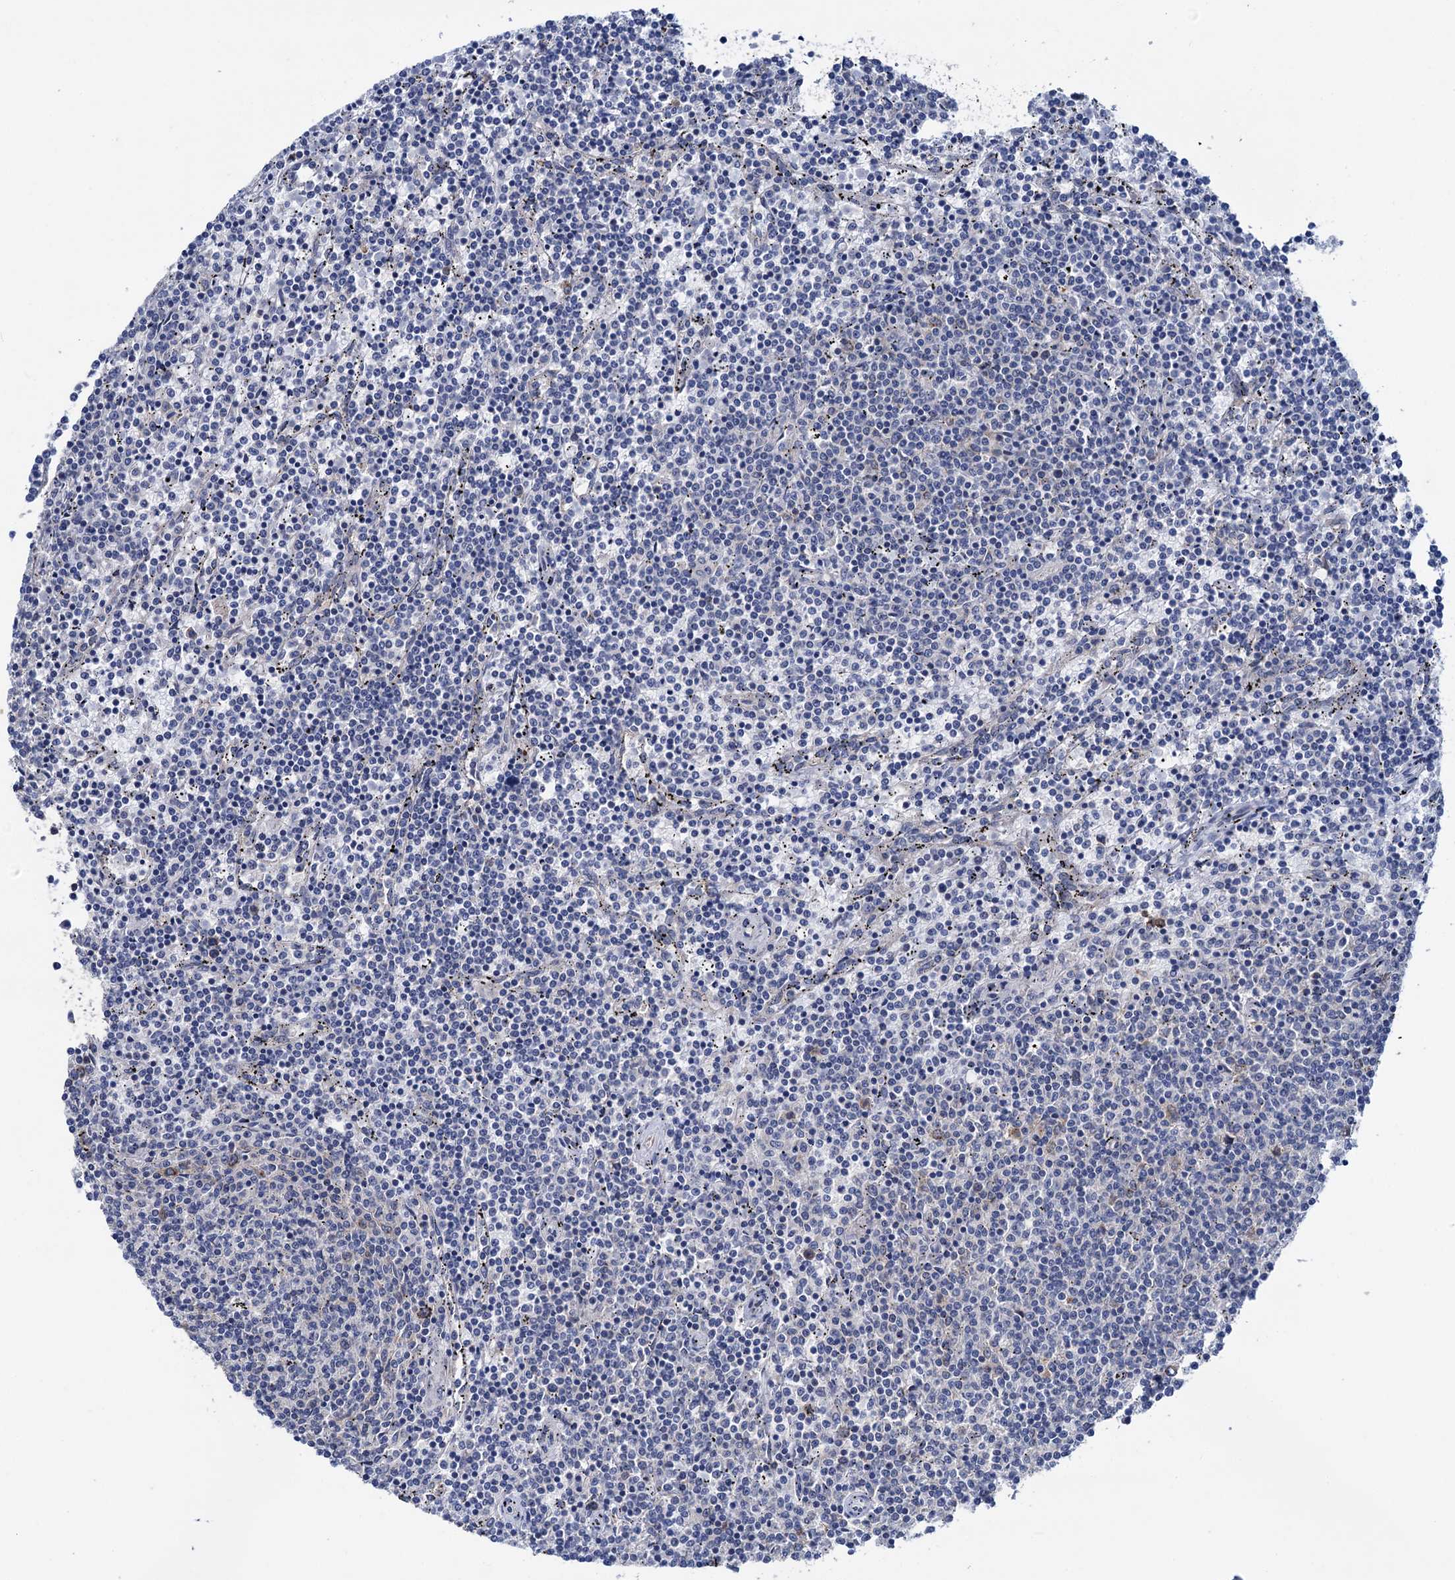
{"staining": {"intensity": "negative", "quantity": "none", "location": "none"}, "tissue": "lymphoma", "cell_type": "Tumor cells", "image_type": "cancer", "snomed": [{"axis": "morphology", "description": "Malignant lymphoma, non-Hodgkin's type, Low grade"}, {"axis": "topography", "description": "Spleen"}], "caption": "A photomicrograph of low-grade malignant lymphoma, non-Hodgkin's type stained for a protein shows no brown staining in tumor cells.", "gene": "ZNRD2", "patient": {"sex": "female", "age": 50}}